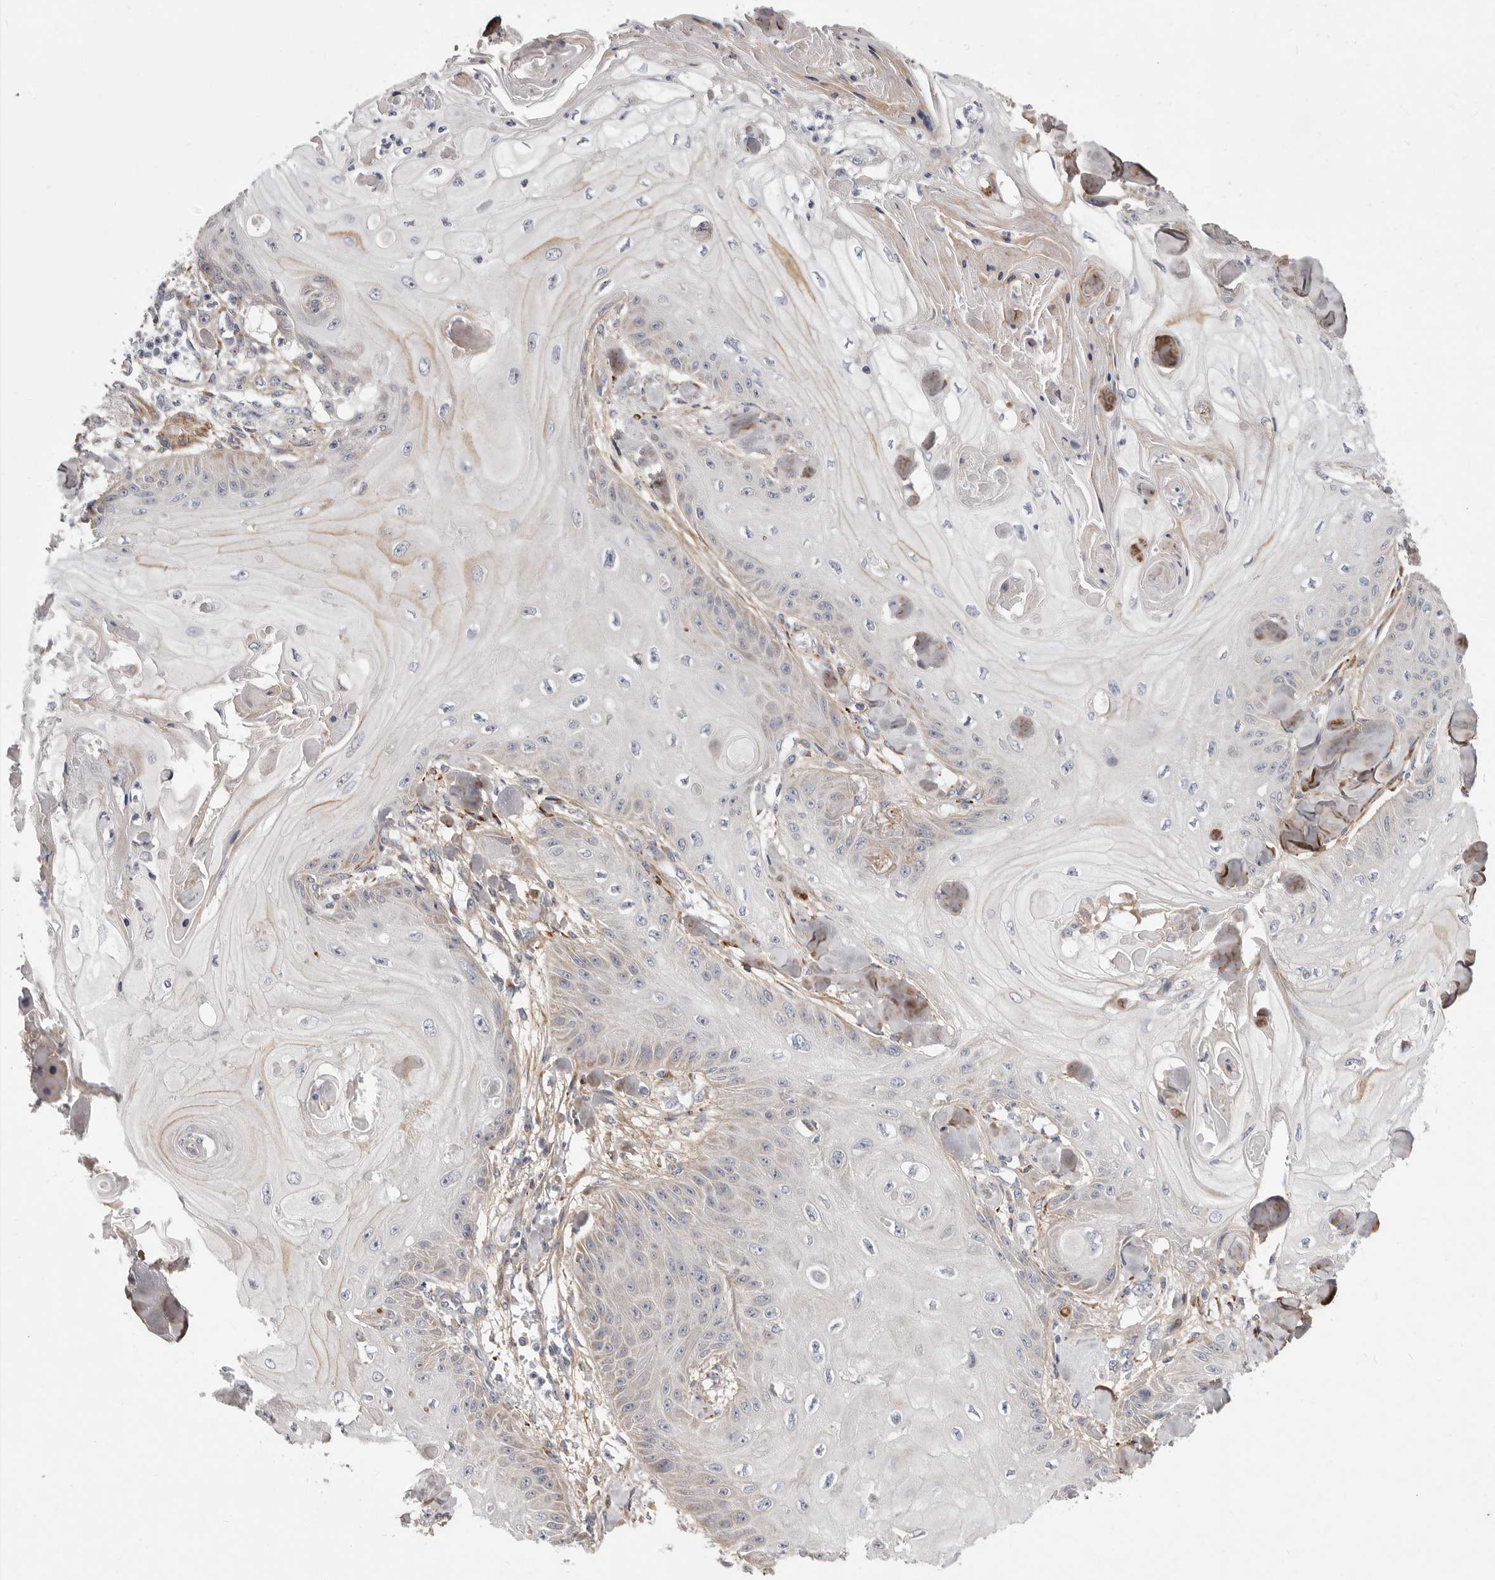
{"staining": {"intensity": "negative", "quantity": "none", "location": "none"}, "tissue": "skin cancer", "cell_type": "Tumor cells", "image_type": "cancer", "snomed": [{"axis": "morphology", "description": "Squamous cell carcinoma, NOS"}, {"axis": "topography", "description": "Skin"}], "caption": "The immunohistochemistry (IHC) image has no significant staining in tumor cells of squamous cell carcinoma (skin) tissue. The staining is performed using DAB (3,3'-diaminobenzidine) brown chromogen with nuclei counter-stained in using hematoxylin.", "gene": "MRPS10", "patient": {"sex": "male", "age": 74}}